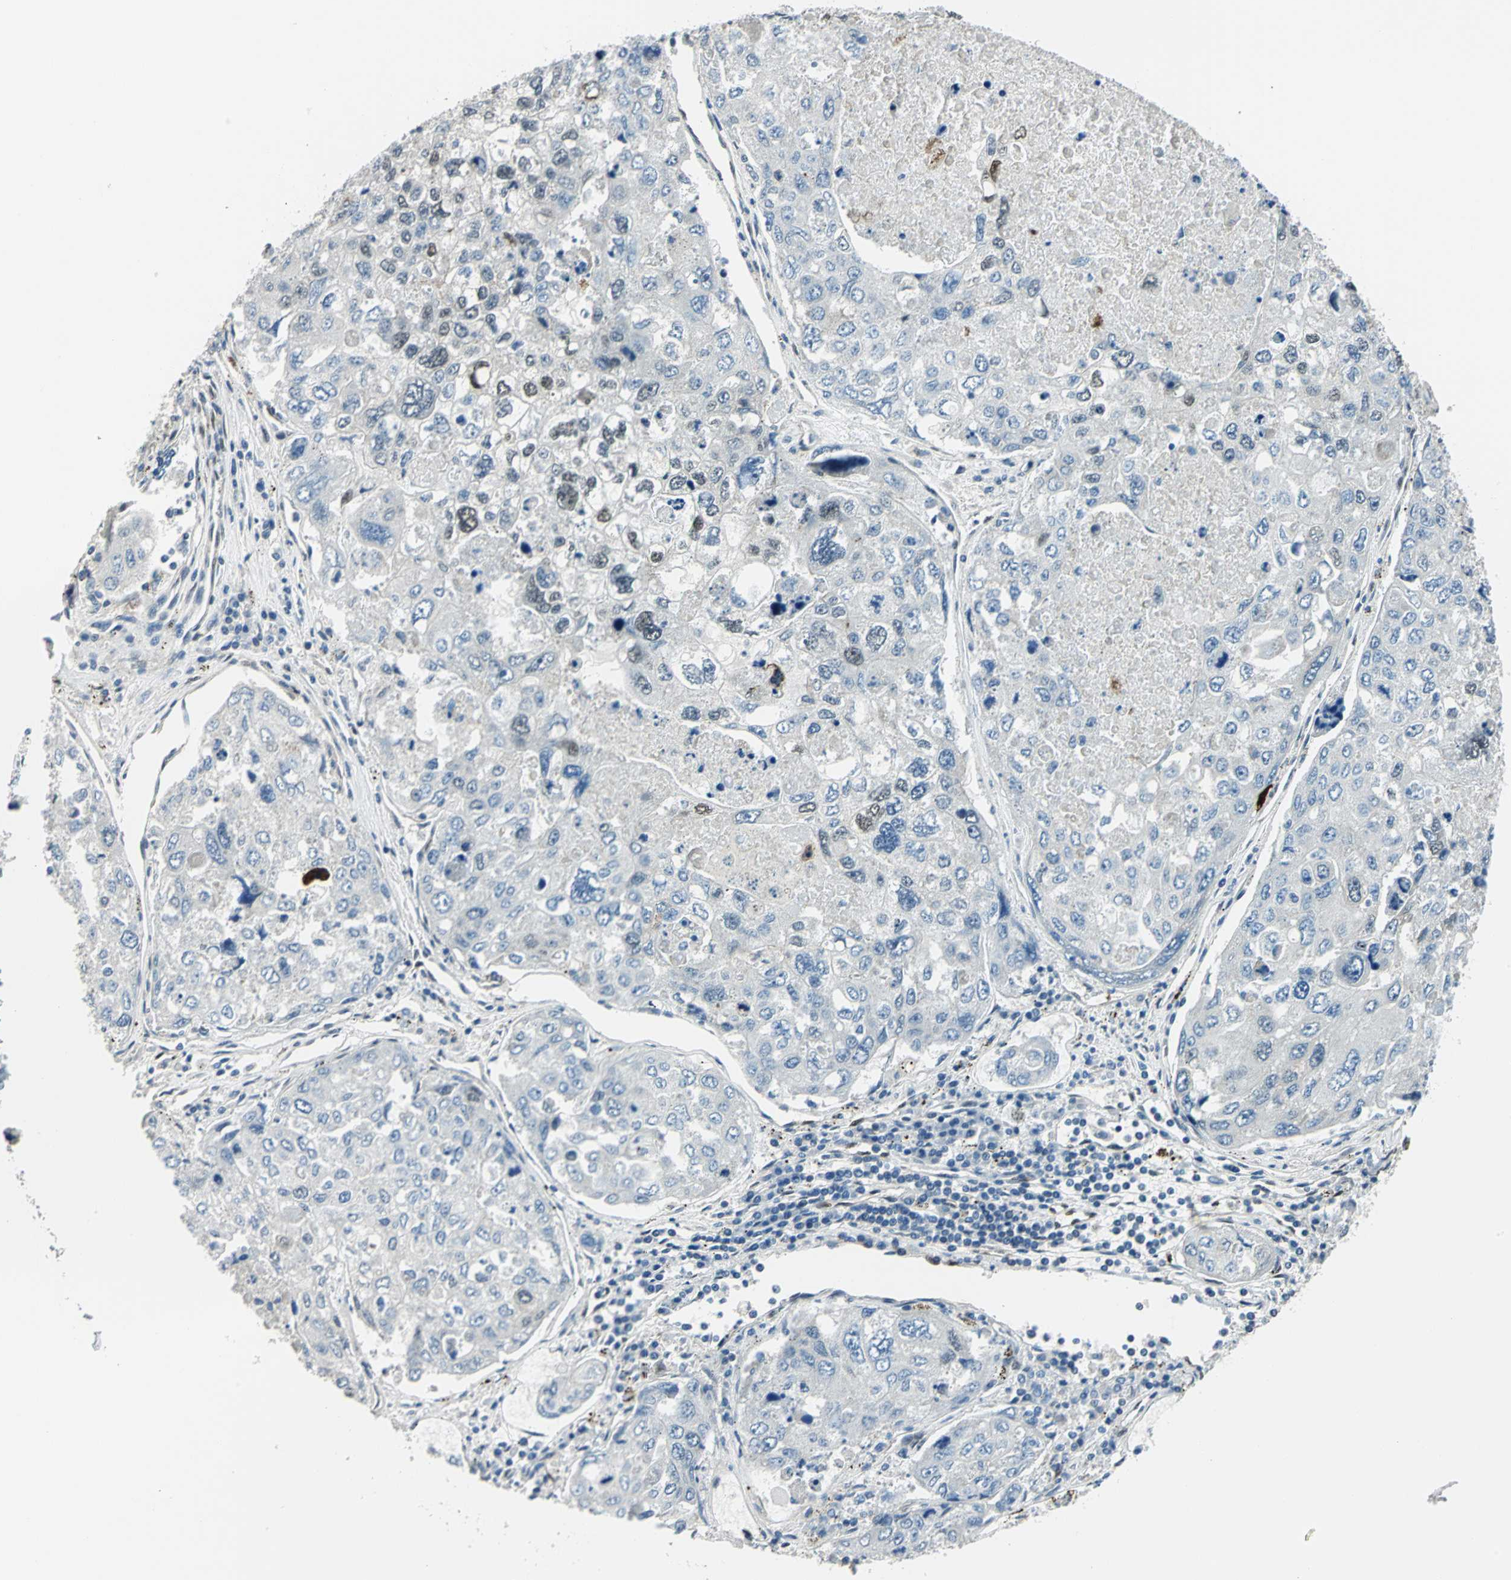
{"staining": {"intensity": "moderate", "quantity": "<25%", "location": "nuclear"}, "tissue": "urothelial cancer", "cell_type": "Tumor cells", "image_type": "cancer", "snomed": [{"axis": "morphology", "description": "Urothelial carcinoma, High grade"}, {"axis": "topography", "description": "Lymph node"}, {"axis": "topography", "description": "Urinary bladder"}], "caption": "Urothelial carcinoma (high-grade) was stained to show a protein in brown. There is low levels of moderate nuclear expression in approximately <25% of tumor cells.", "gene": "NFIA", "patient": {"sex": "male", "age": 51}}